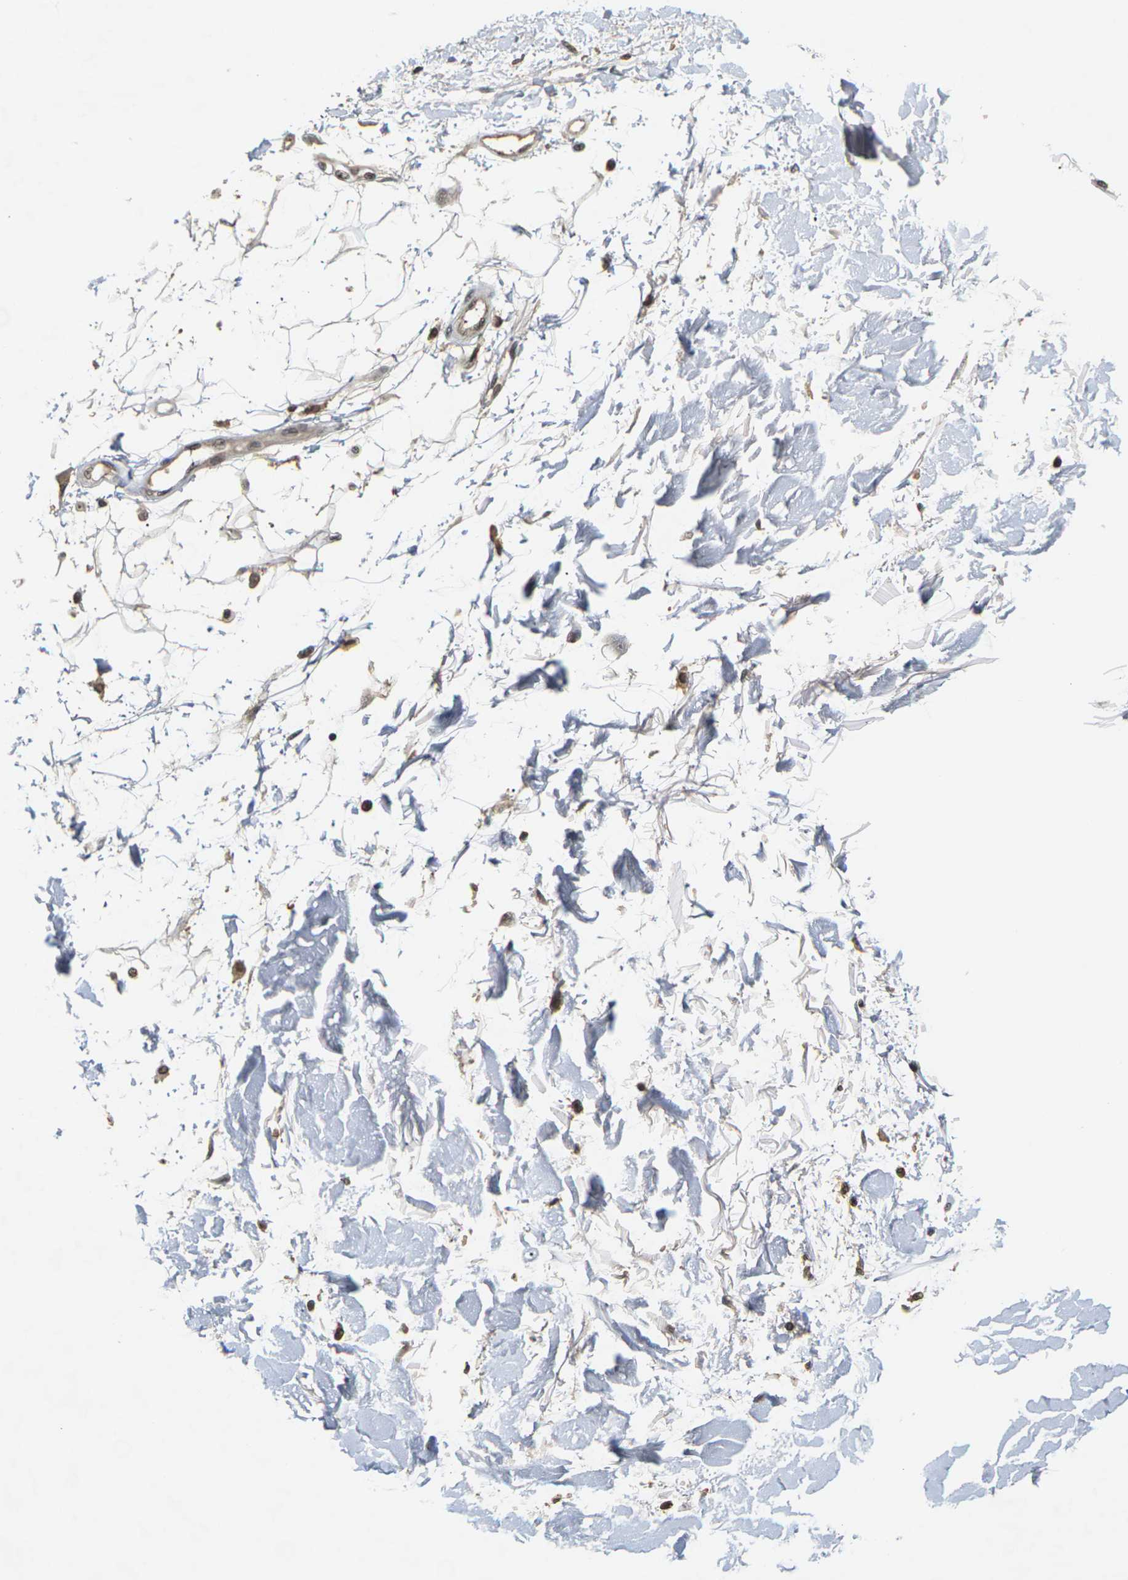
{"staining": {"intensity": "moderate", "quantity": ">75%", "location": "nuclear"}, "tissue": "adipose tissue", "cell_type": "Adipocytes", "image_type": "normal", "snomed": [{"axis": "morphology", "description": "Squamous cell carcinoma, NOS"}, {"axis": "topography", "description": "Skin"}], "caption": "This is a photomicrograph of immunohistochemistry (IHC) staining of normal adipose tissue, which shows moderate positivity in the nuclear of adipocytes.", "gene": "NELFA", "patient": {"sex": "male", "age": 83}}